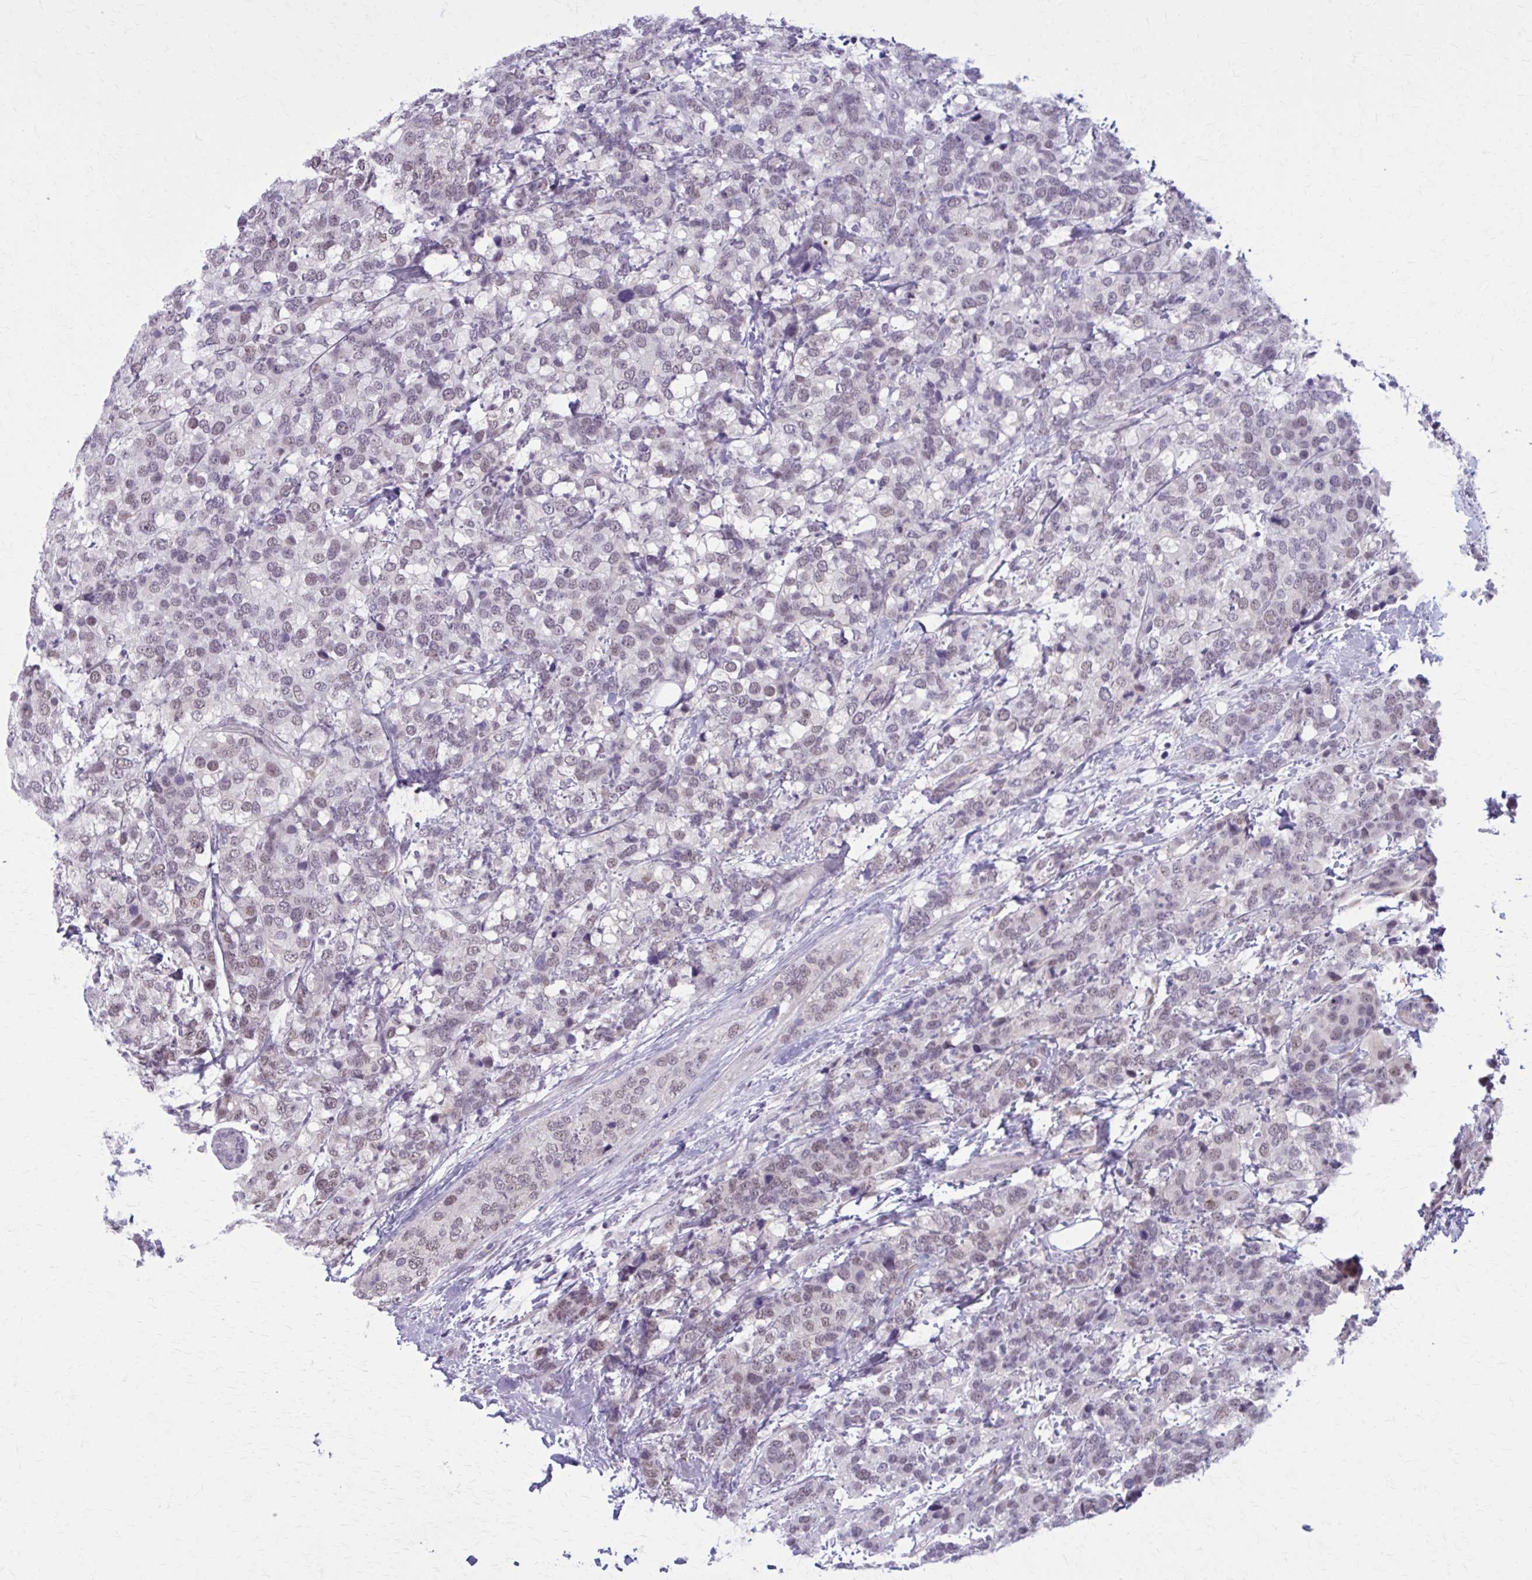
{"staining": {"intensity": "weak", "quantity": "<25%", "location": "nuclear"}, "tissue": "breast cancer", "cell_type": "Tumor cells", "image_type": "cancer", "snomed": [{"axis": "morphology", "description": "Lobular carcinoma"}, {"axis": "topography", "description": "Breast"}], "caption": "Tumor cells are negative for brown protein staining in breast cancer.", "gene": "NUMBL", "patient": {"sex": "female", "age": 59}}